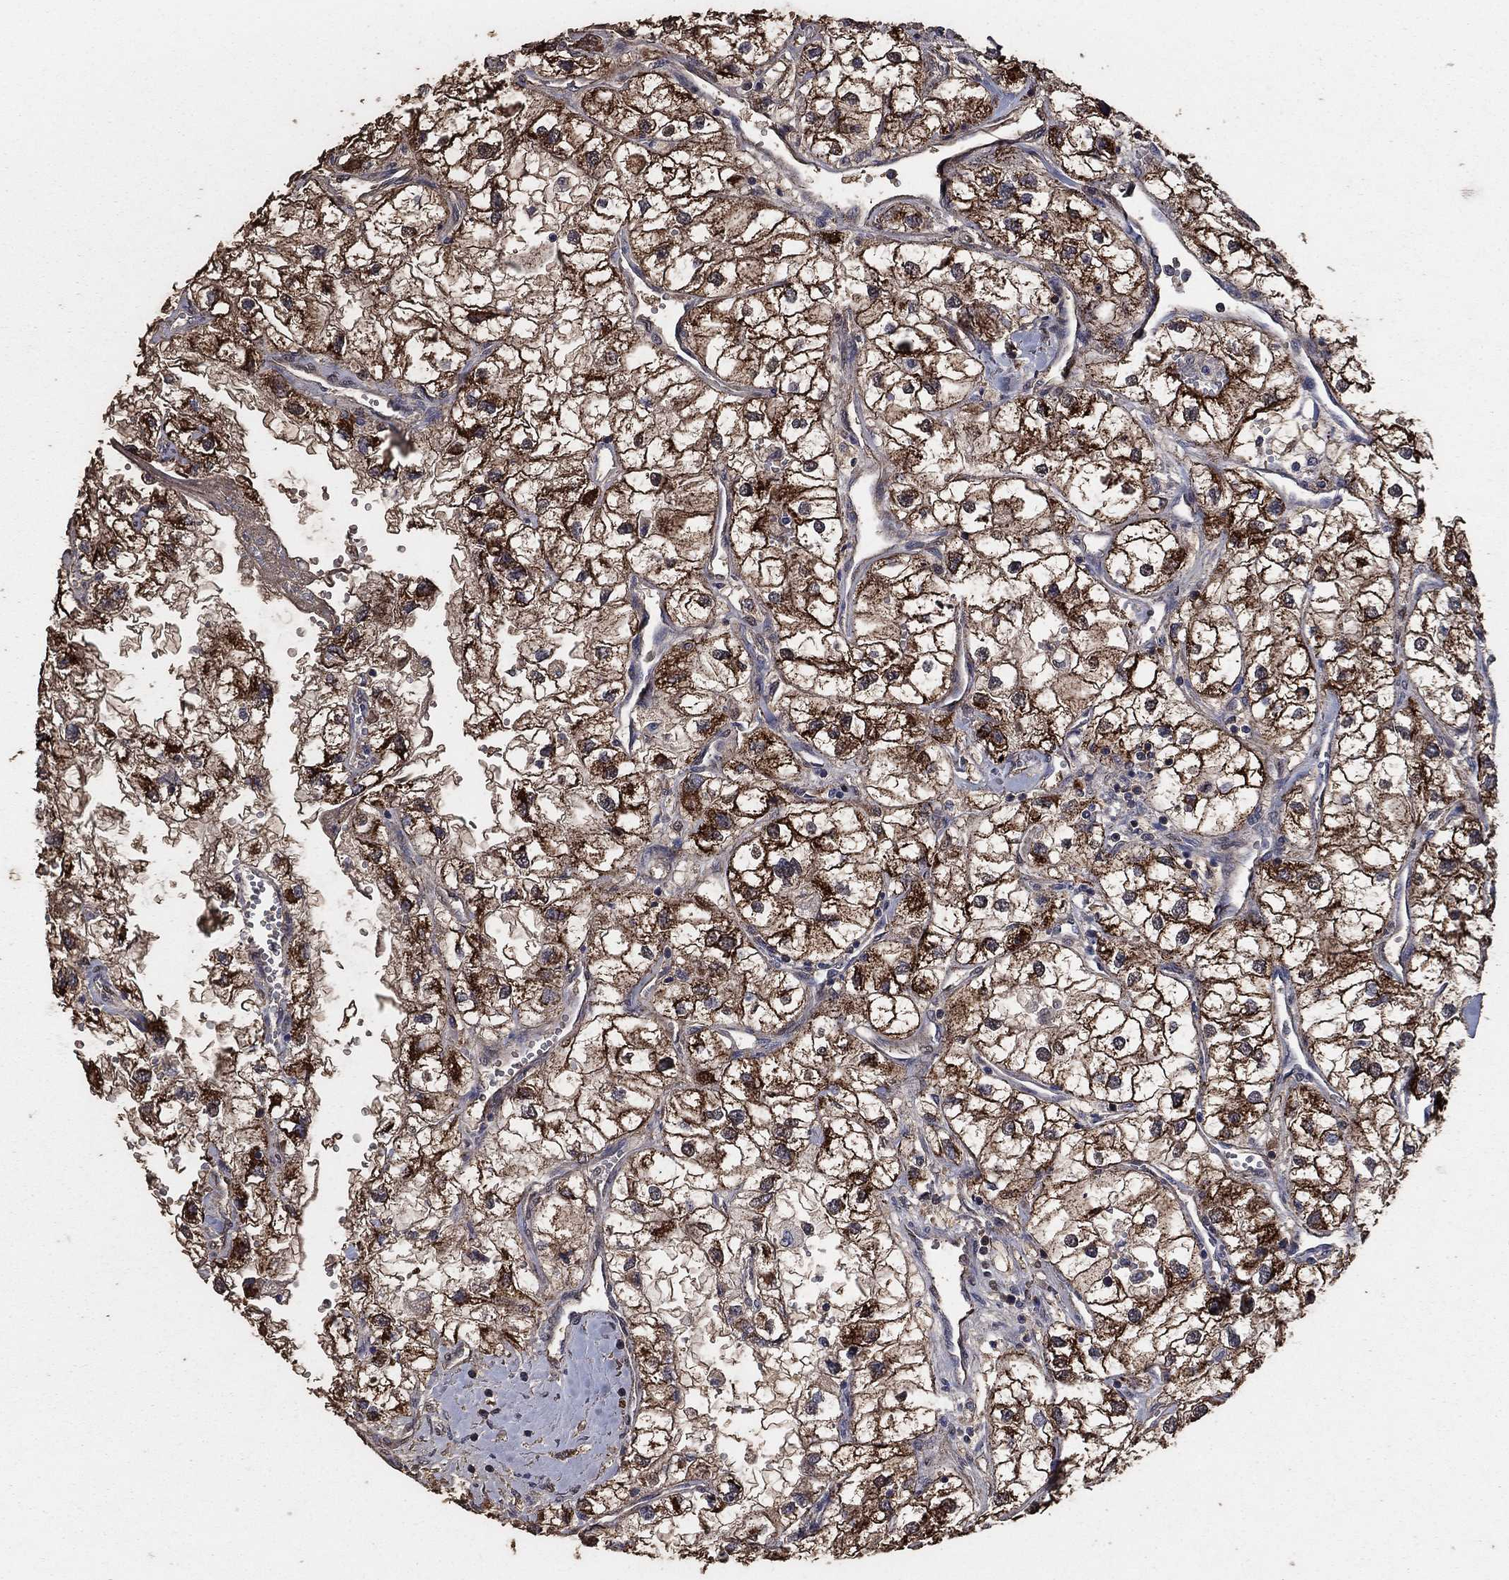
{"staining": {"intensity": "strong", "quantity": ">75%", "location": "cytoplasmic/membranous"}, "tissue": "renal cancer", "cell_type": "Tumor cells", "image_type": "cancer", "snomed": [{"axis": "morphology", "description": "Adenocarcinoma, NOS"}, {"axis": "topography", "description": "Kidney"}], "caption": "Tumor cells demonstrate high levels of strong cytoplasmic/membranous staining in approximately >75% of cells in human renal cancer.", "gene": "MRPS24", "patient": {"sex": "male", "age": 59}}